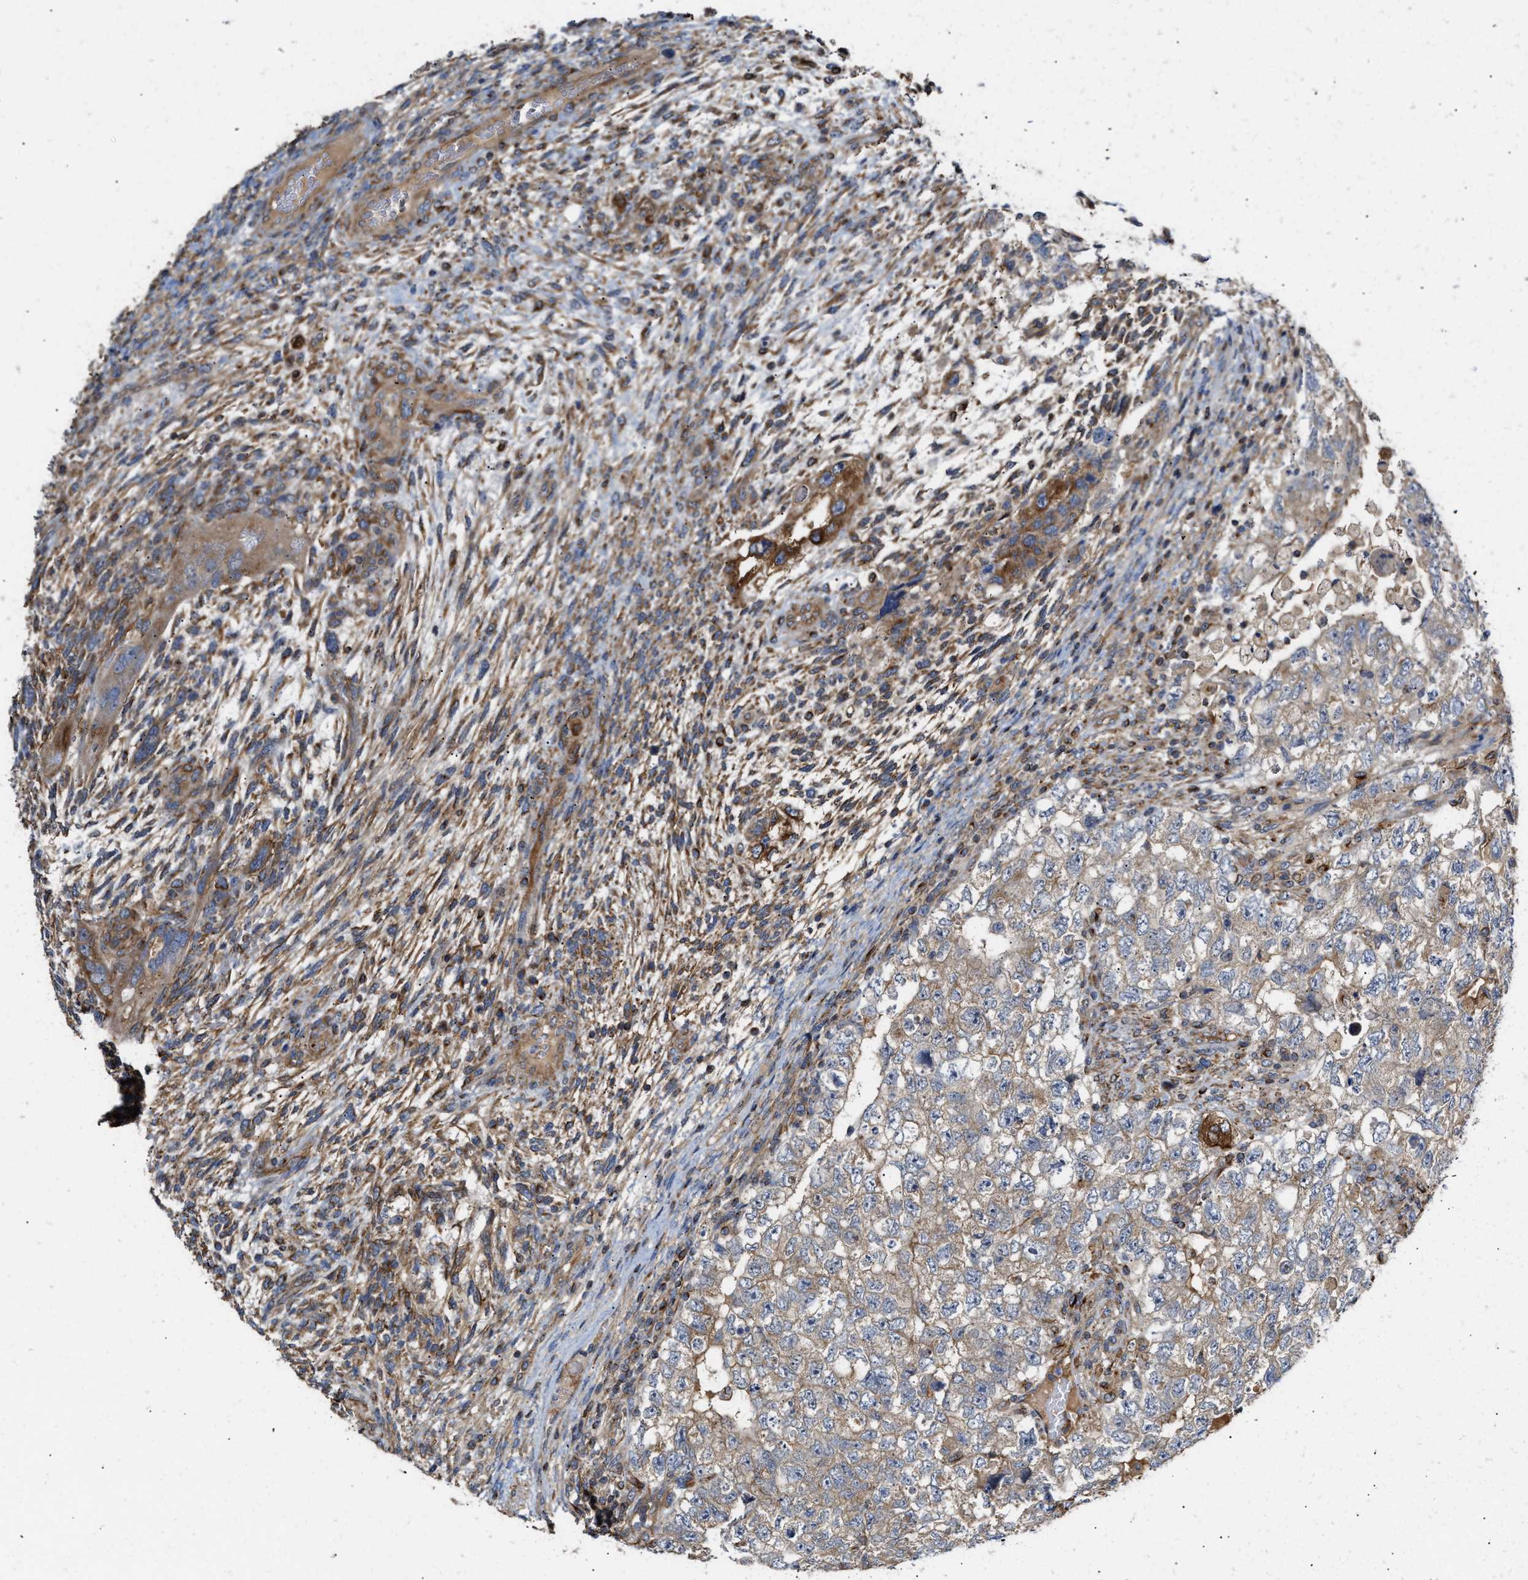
{"staining": {"intensity": "weak", "quantity": "<25%", "location": "cytoplasmic/membranous"}, "tissue": "testis cancer", "cell_type": "Tumor cells", "image_type": "cancer", "snomed": [{"axis": "morphology", "description": "Carcinoma, Embryonal, NOS"}, {"axis": "topography", "description": "Testis"}], "caption": "IHC of human testis cancer exhibits no positivity in tumor cells.", "gene": "BBLN", "patient": {"sex": "male", "age": 36}}